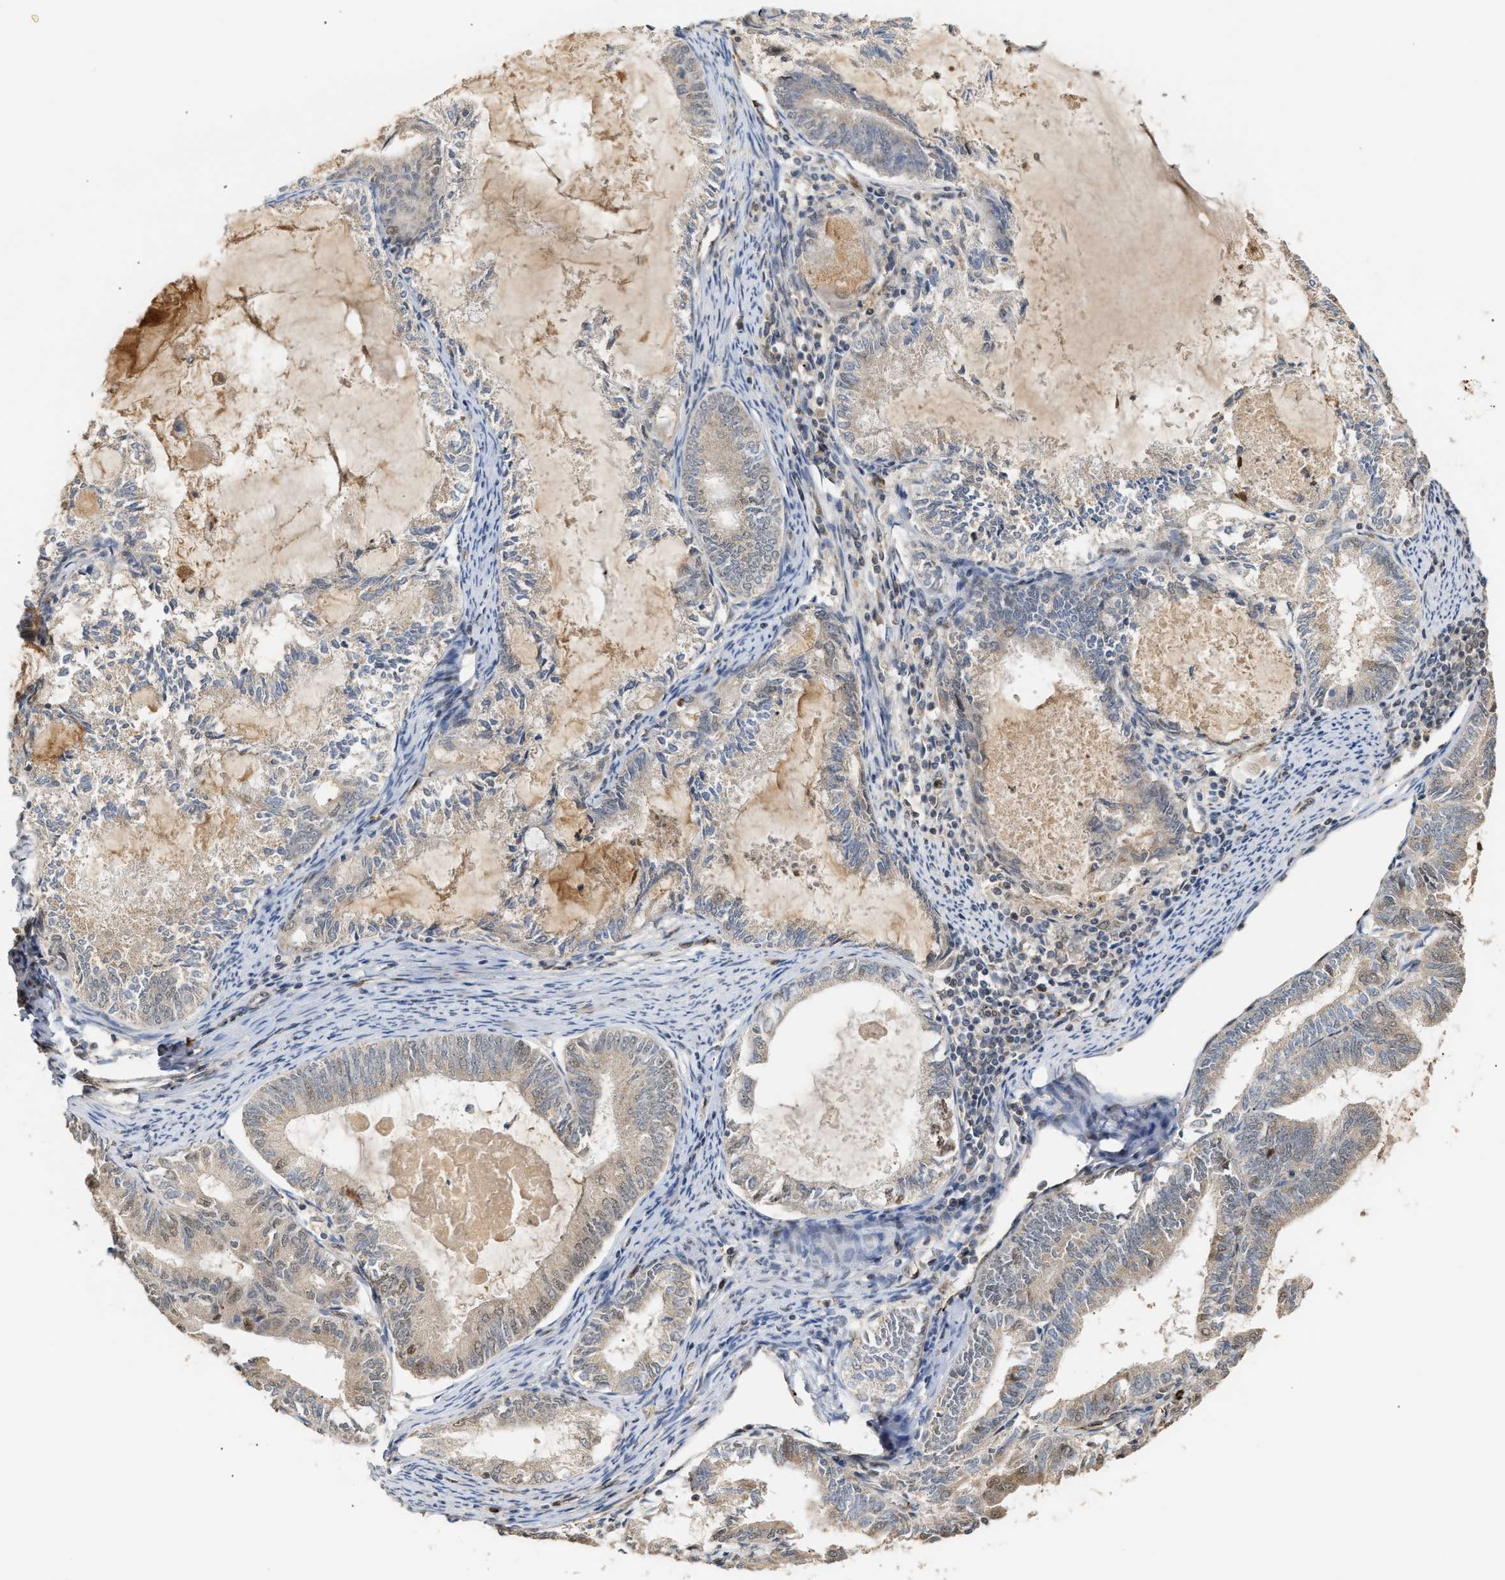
{"staining": {"intensity": "weak", "quantity": "<25%", "location": "cytoplasmic/membranous,nuclear"}, "tissue": "endometrial cancer", "cell_type": "Tumor cells", "image_type": "cancer", "snomed": [{"axis": "morphology", "description": "Adenocarcinoma, NOS"}, {"axis": "topography", "description": "Endometrium"}], "caption": "The photomicrograph demonstrates no significant positivity in tumor cells of endometrial cancer (adenocarcinoma).", "gene": "ZFAND5", "patient": {"sex": "female", "age": 86}}